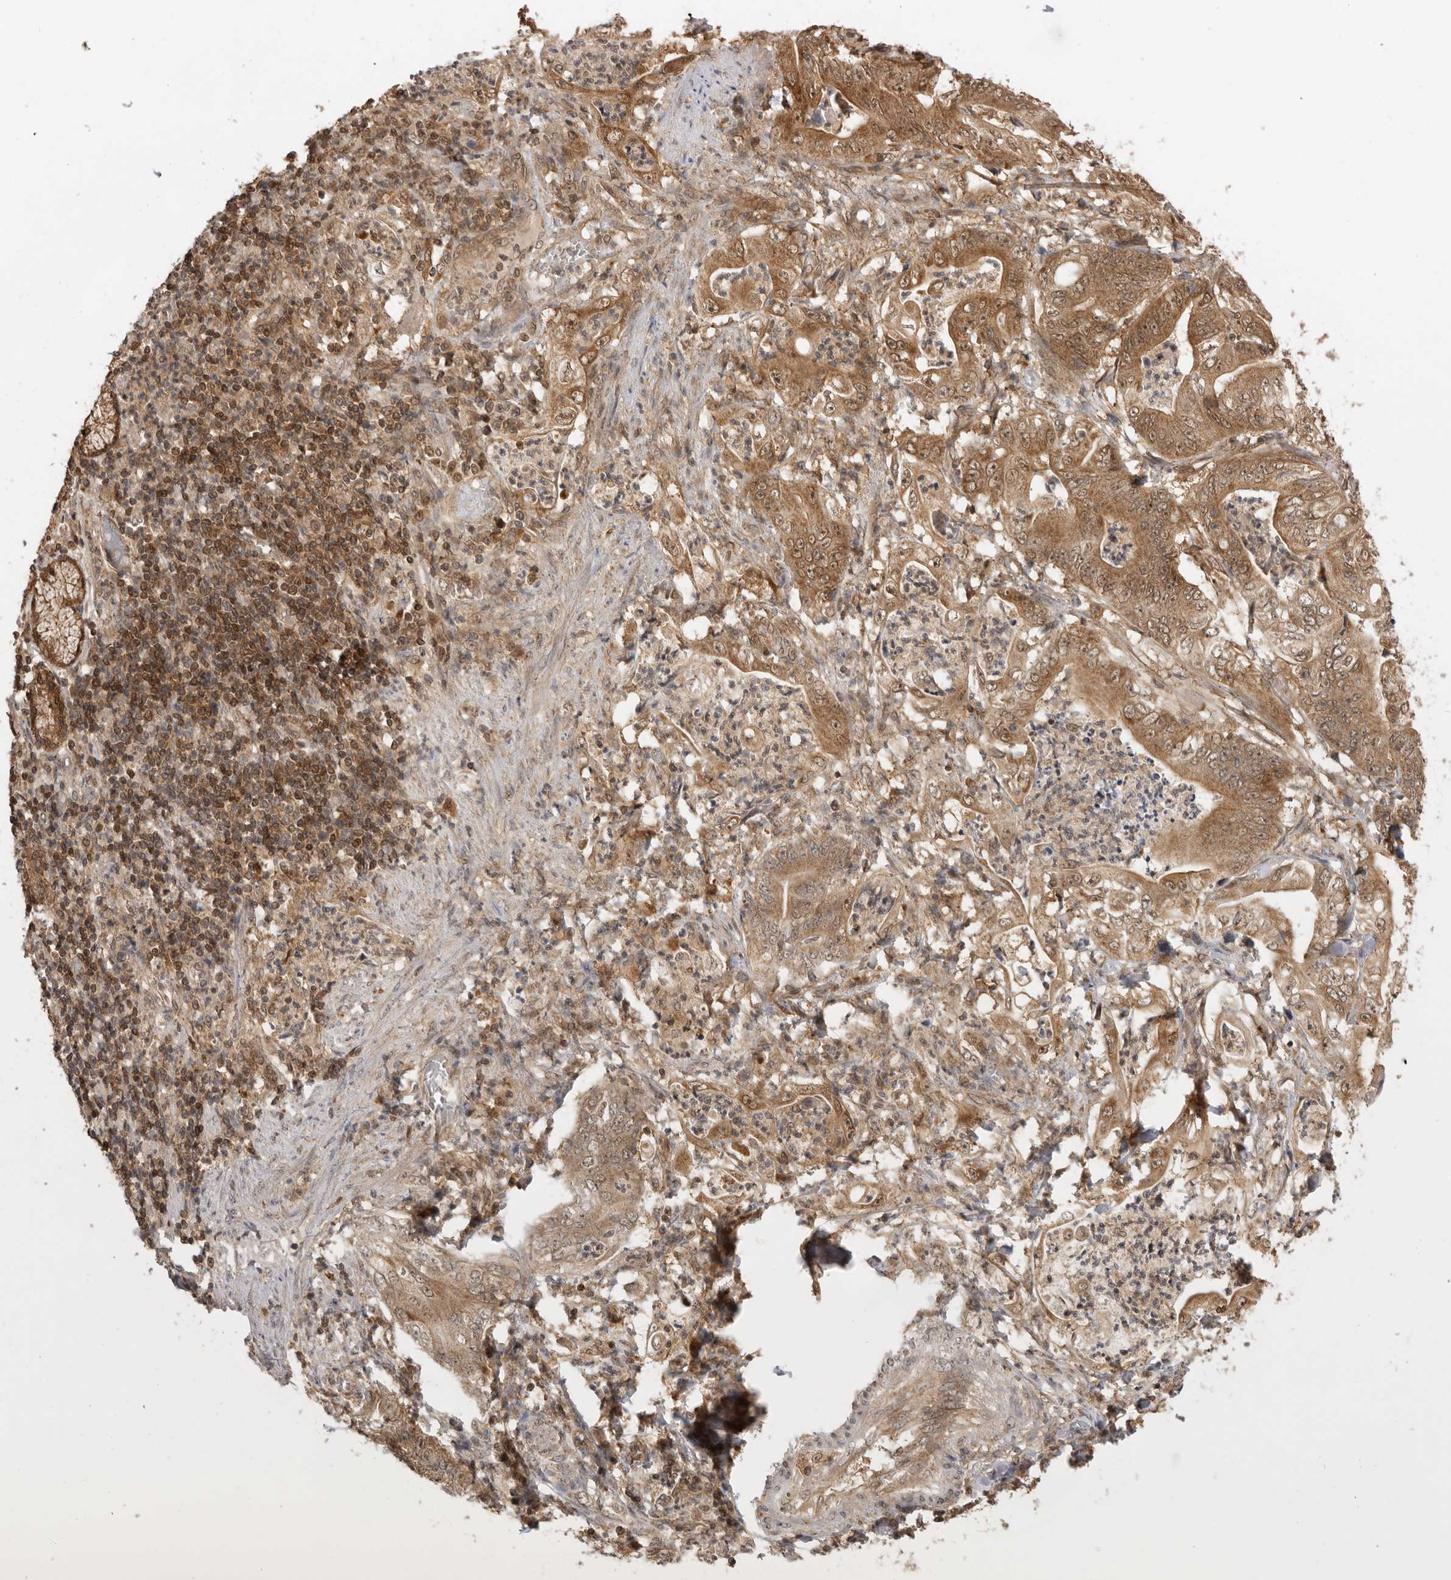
{"staining": {"intensity": "moderate", "quantity": ">75%", "location": "cytoplasmic/membranous,nuclear"}, "tissue": "stomach cancer", "cell_type": "Tumor cells", "image_type": "cancer", "snomed": [{"axis": "morphology", "description": "Adenocarcinoma, NOS"}, {"axis": "topography", "description": "Stomach"}], "caption": "The photomicrograph reveals a brown stain indicating the presence of a protein in the cytoplasmic/membranous and nuclear of tumor cells in adenocarcinoma (stomach).", "gene": "ADPRS", "patient": {"sex": "female", "age": 73}}